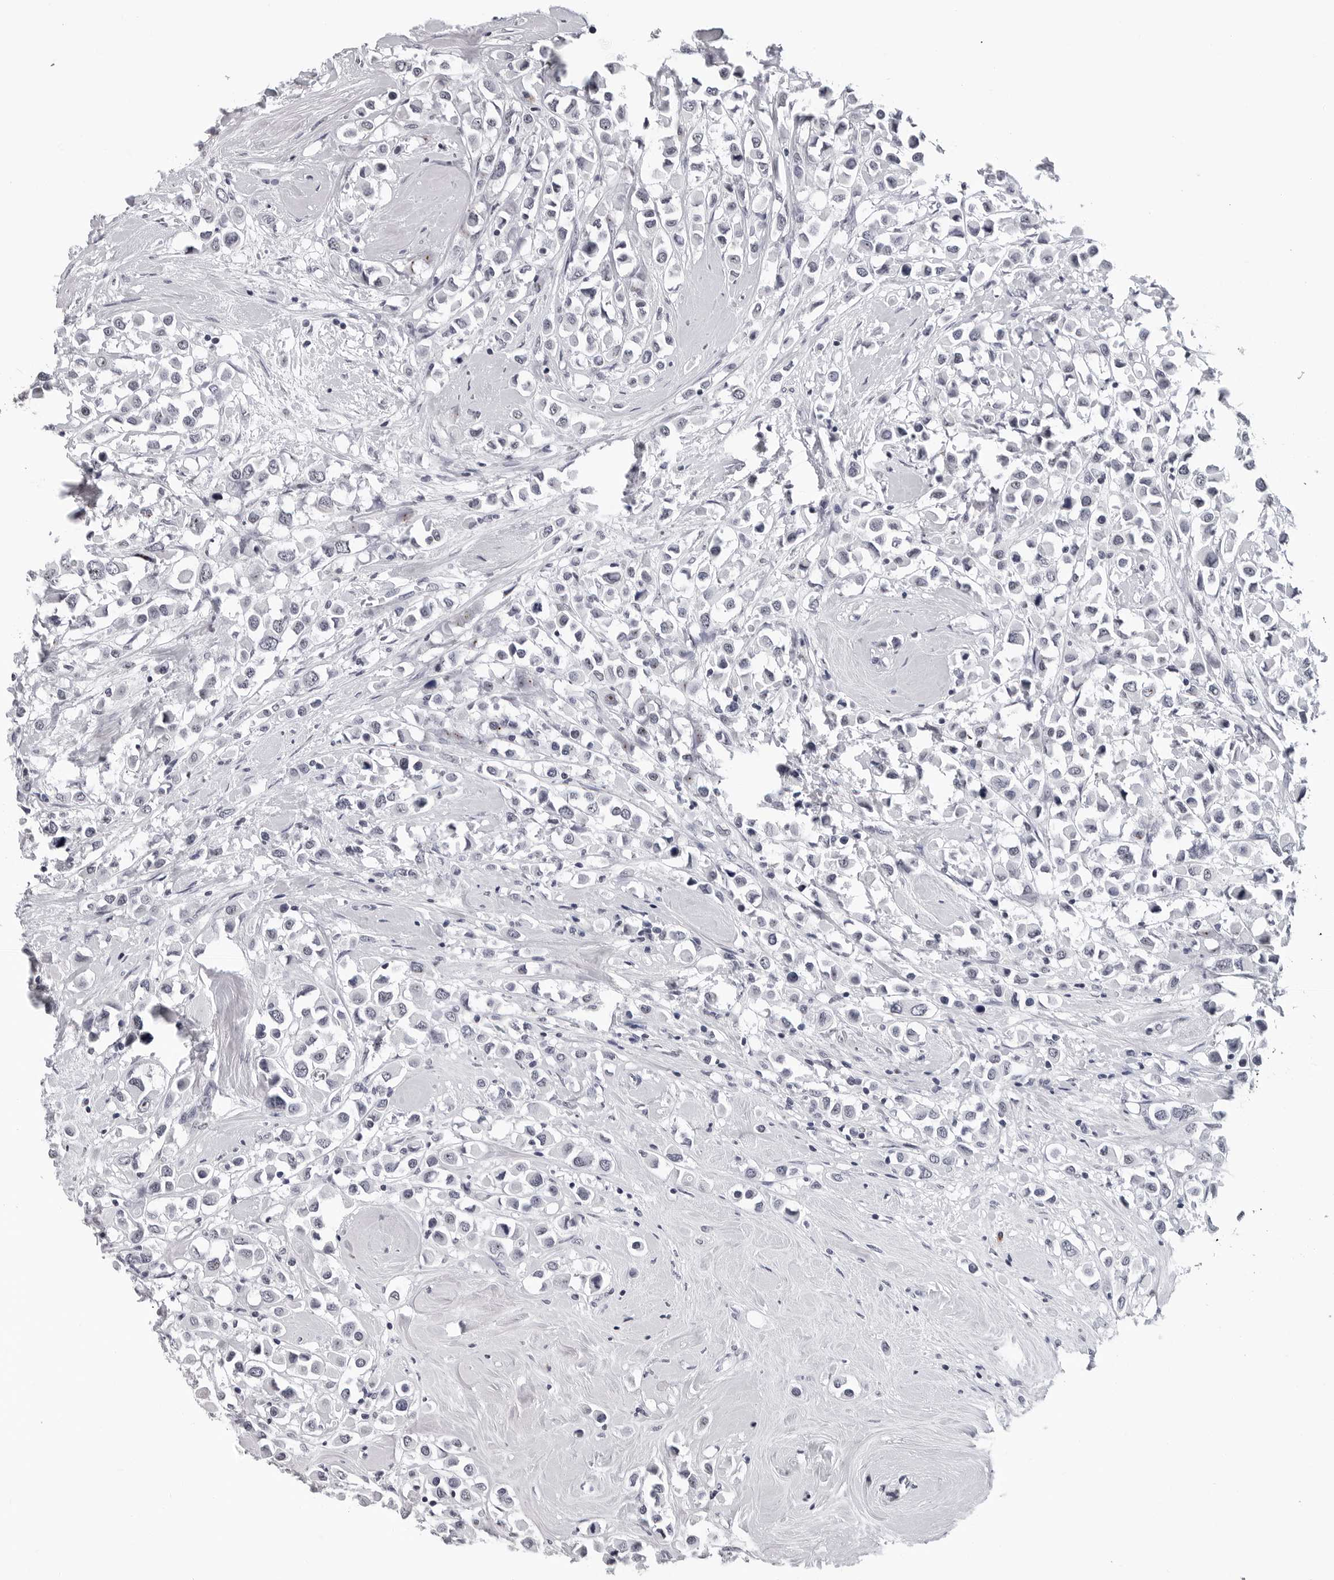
{"staining": {"intensity": "negative", "quantity": "none", "location": "none"}, "tissue": "breast cancer", "cell_type": "Tumor cells", "image_type": "cancer", "snomed": [{"axis": "morphology", "description": "Duct carcinoma"}, {"axis": "topography", "description": "Breast"}], "caption": "This is an immunohistochemistry (IHC) image of breast infiltrating ductal carcinoma. There is no staining in tumor cells.", "gene": "GNL2", "patient": {"sex": "female", "age": 61}}